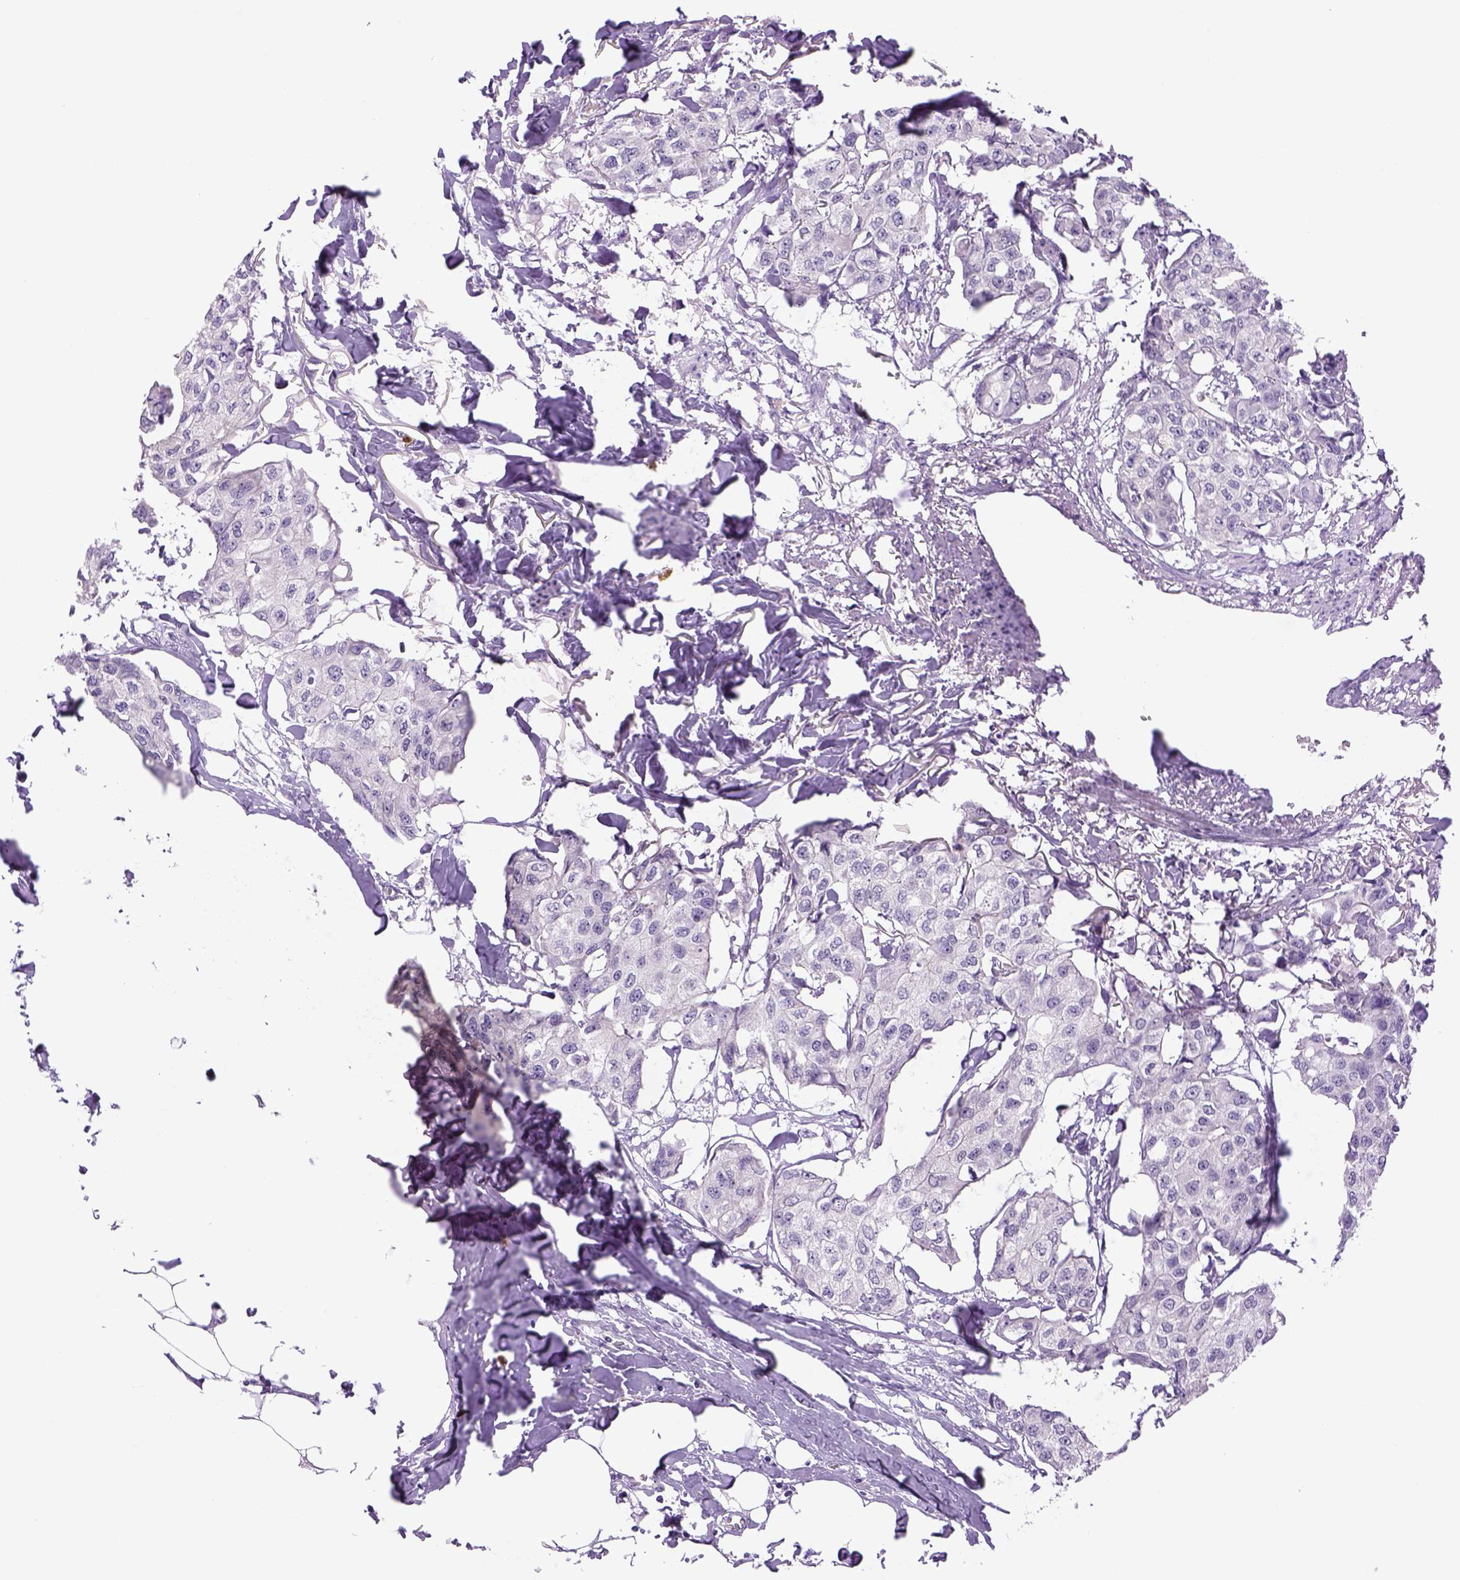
{"staining": {"intensity": "negative", "quantity": "none", "location": "none"}, "tissue": "breast cancer", "cell_type": "Tumor cells", "image_type": "cancer", "snomed": [{"axis": "morphology", "description": "Duct carcinoma"}, {"axis": "topography", "description": "Breast"}], "caption": "The histopathology image exhibits no staining of tumor cells in breast infiltrating ductal carcinoma. Nuclei are stained in blue.", "gene": "DBH", "patient": {"sex": "female", "age": 80}}